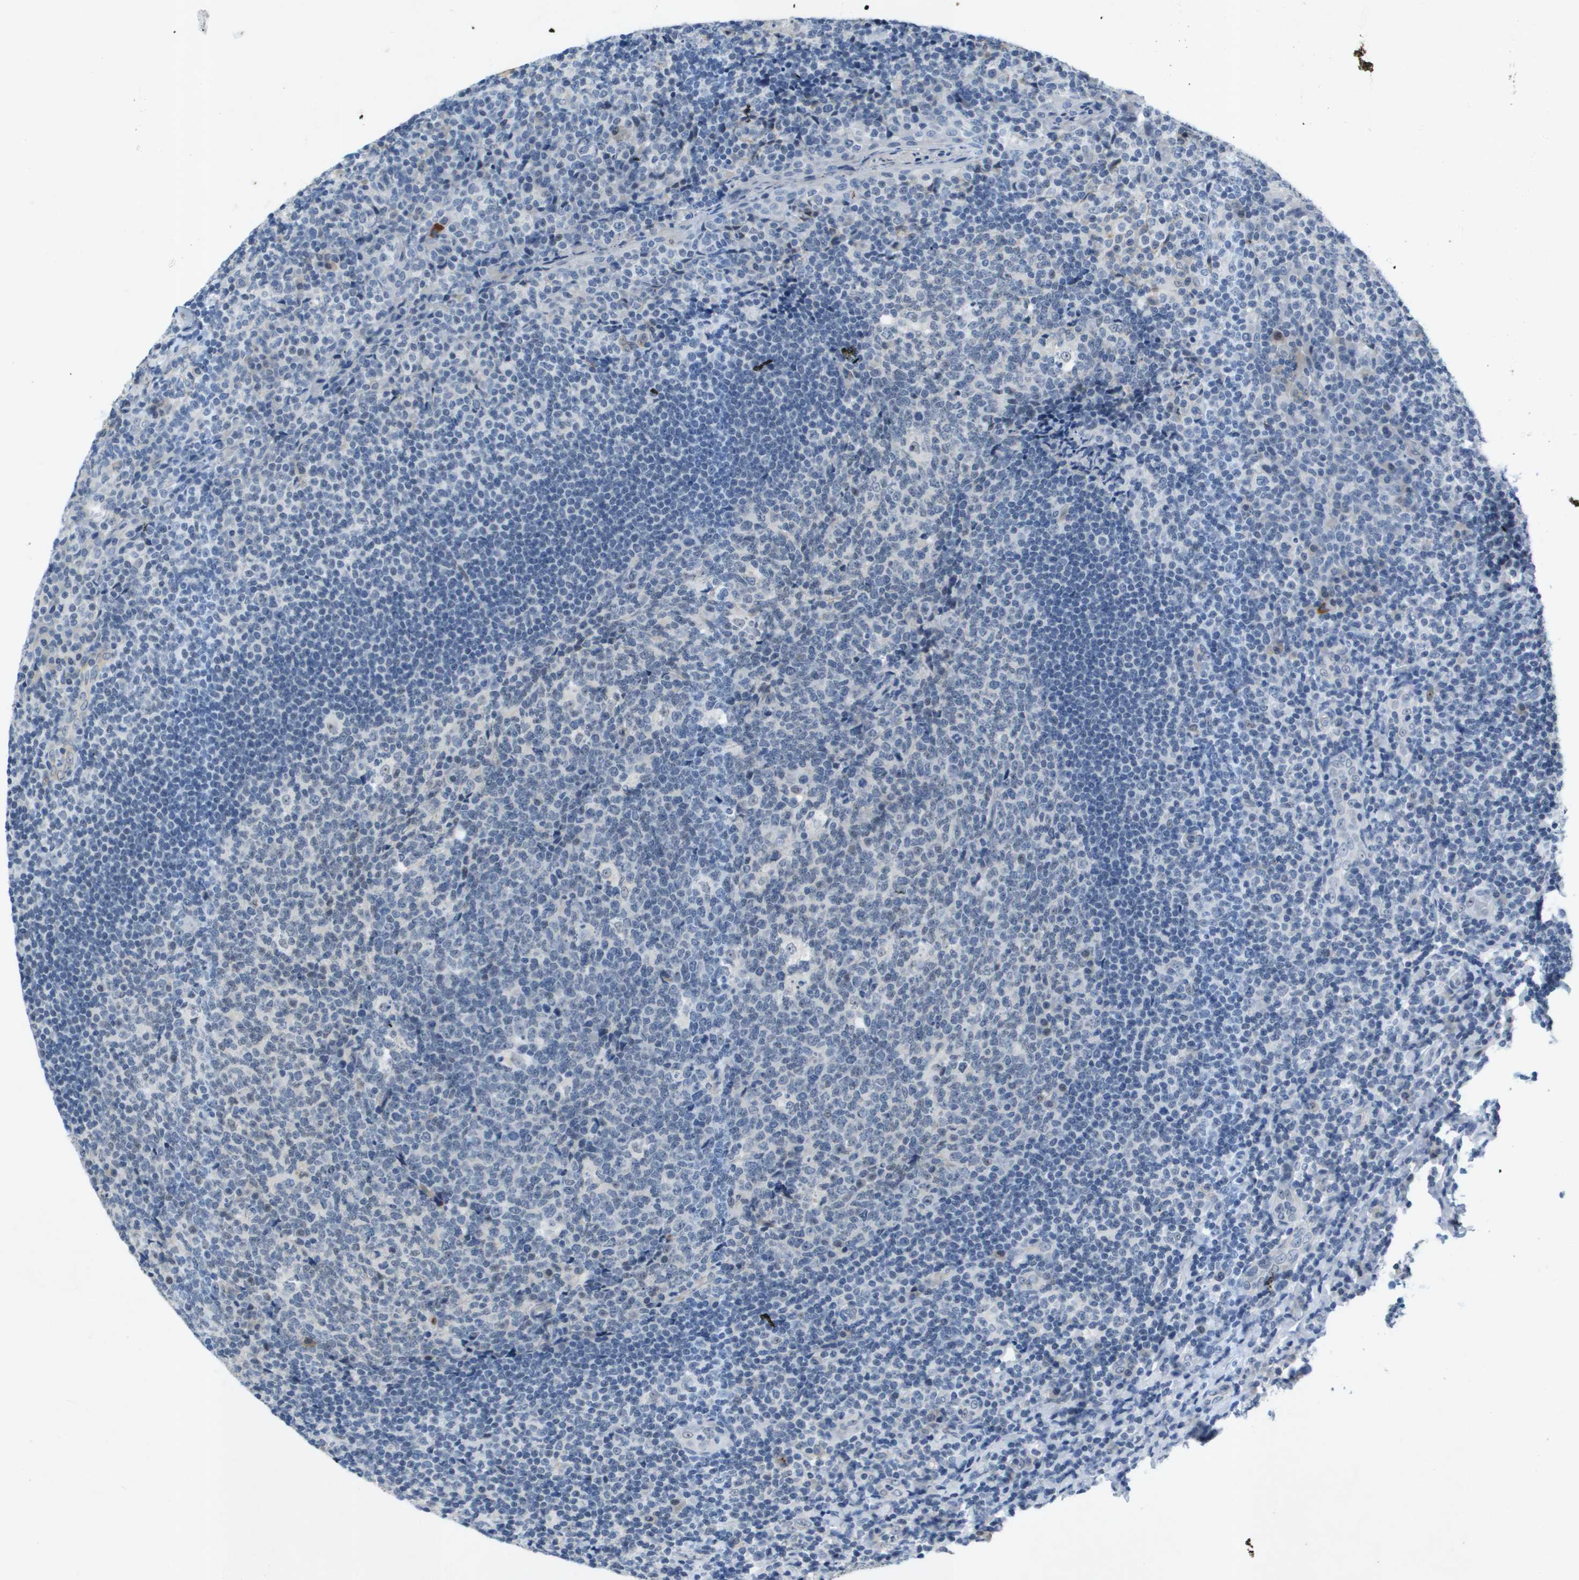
{"staining": {"intensity": "negative", "quantity": "none", "location": "none"}, "tissue": "tonsil", "cell_type": "Germinal center cells", "image_type": "normal", "snomed": [{"axis": "morphology", "description": "Normal tissue, NOS"}, {"axis": "topography", "description": "Tonsil"}], "caption": "Histopathology image shows no protein staining in germinal center cells of benign tonsil. Nuclei are stained in blue.", "gene": "ITGA6", "patient": {"sex": "male", "age": 17}}